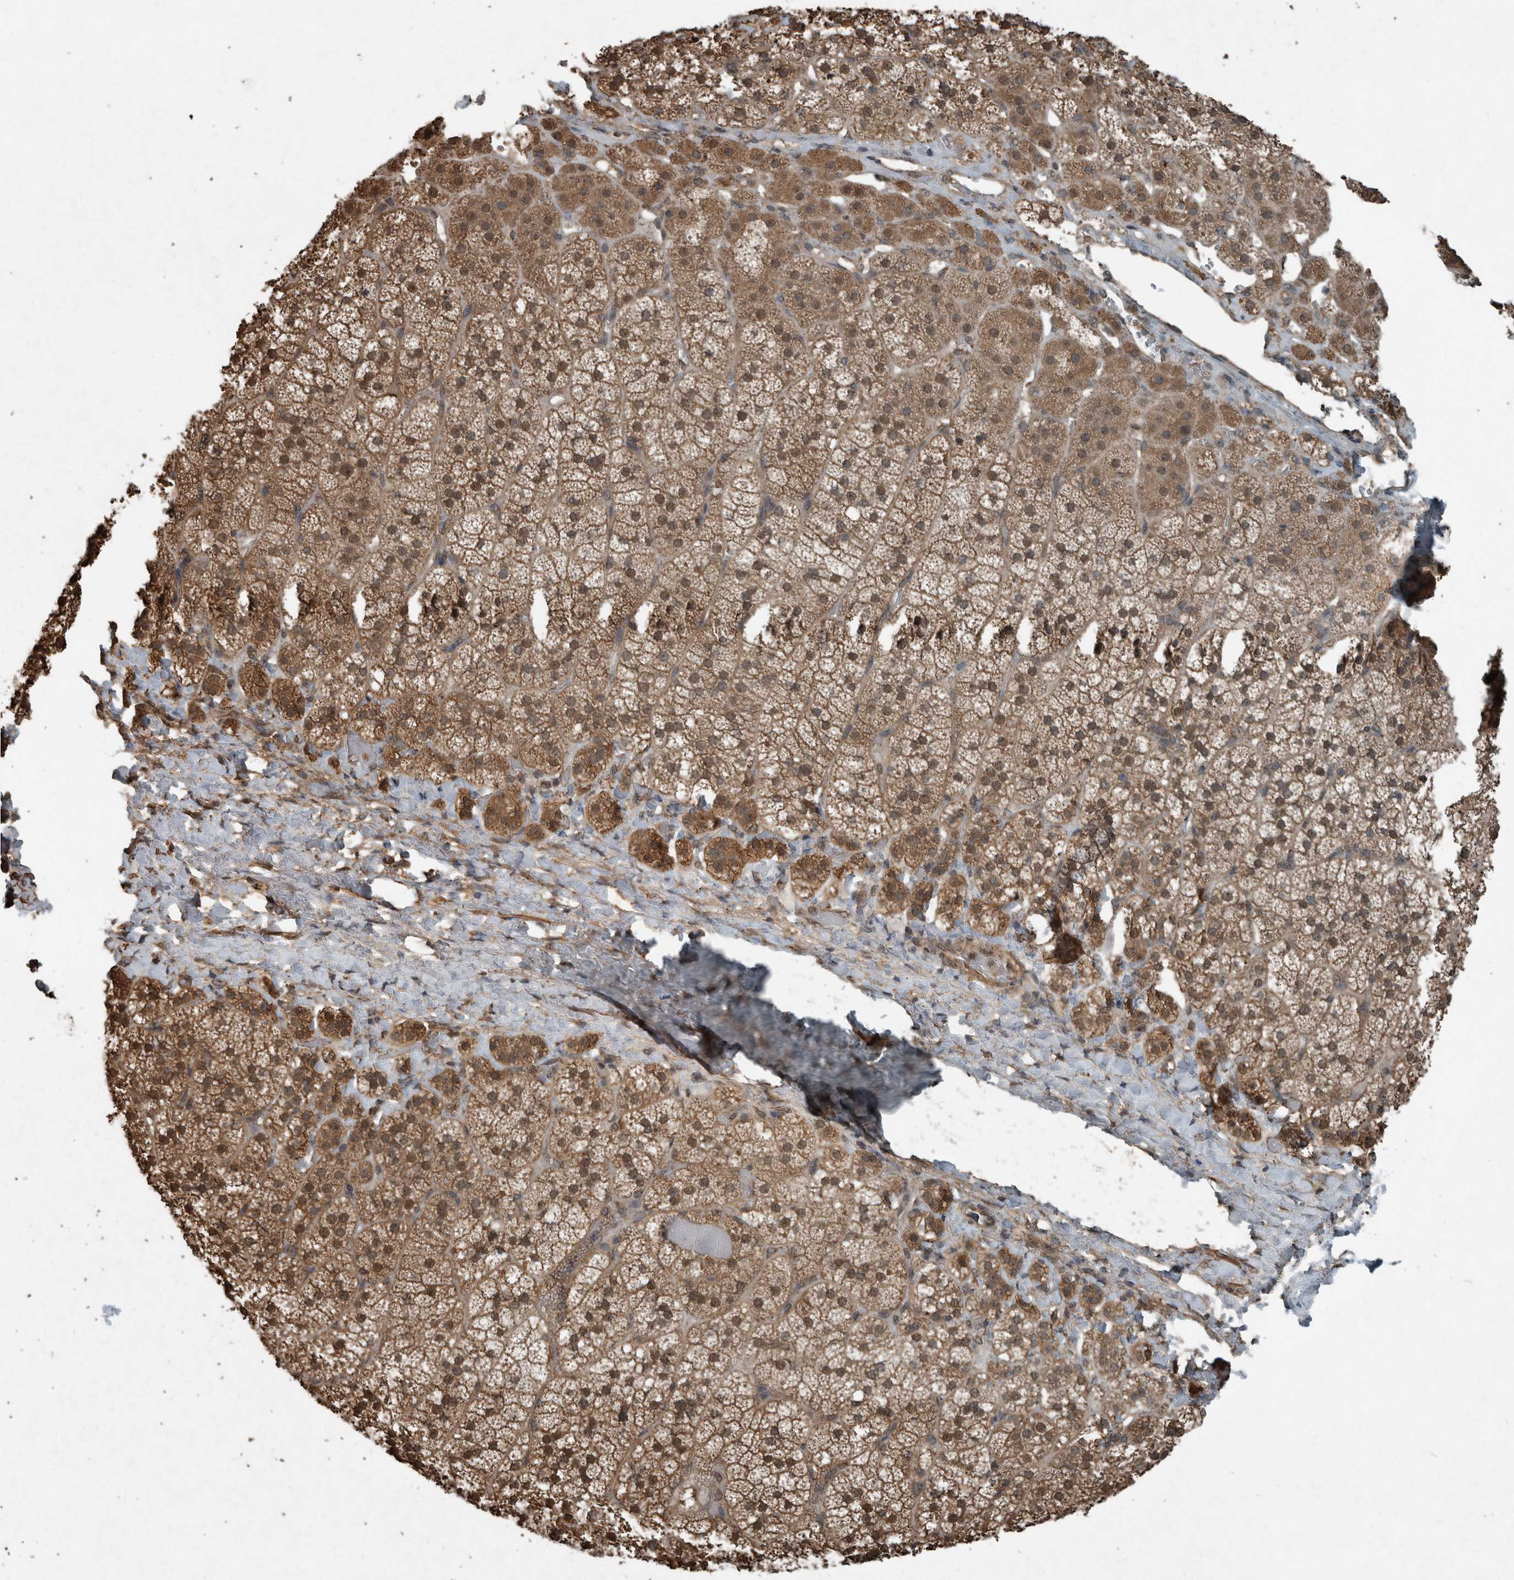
{"staining": {"intensity": "moderate", "quantity": ">75%", "location": "cytoplasmic/membranous,nuclear"}, "tissue": "adrenal gland", "cell_type": "Glandular cells", "image_type": "normal", "snomed": [{"axis": "morphology", "description": "Normal tissue, NOS"}, {"axis": "topography", "description": "Adrenal gland"}], "caption": "The photomicrograph displays immunohistochemical staining of benign adrenal gland. There is moderate cytoplasmic/membranous,nuclear positivity is identified in approximately >75% of glandular cells. (DAB (3,3'-diaminobenzidine) IHC, brown staining for protein, blue staining for nuclei).", "gene": "ARHGEF12", "patient": {"sex": "female", "age": 44}}